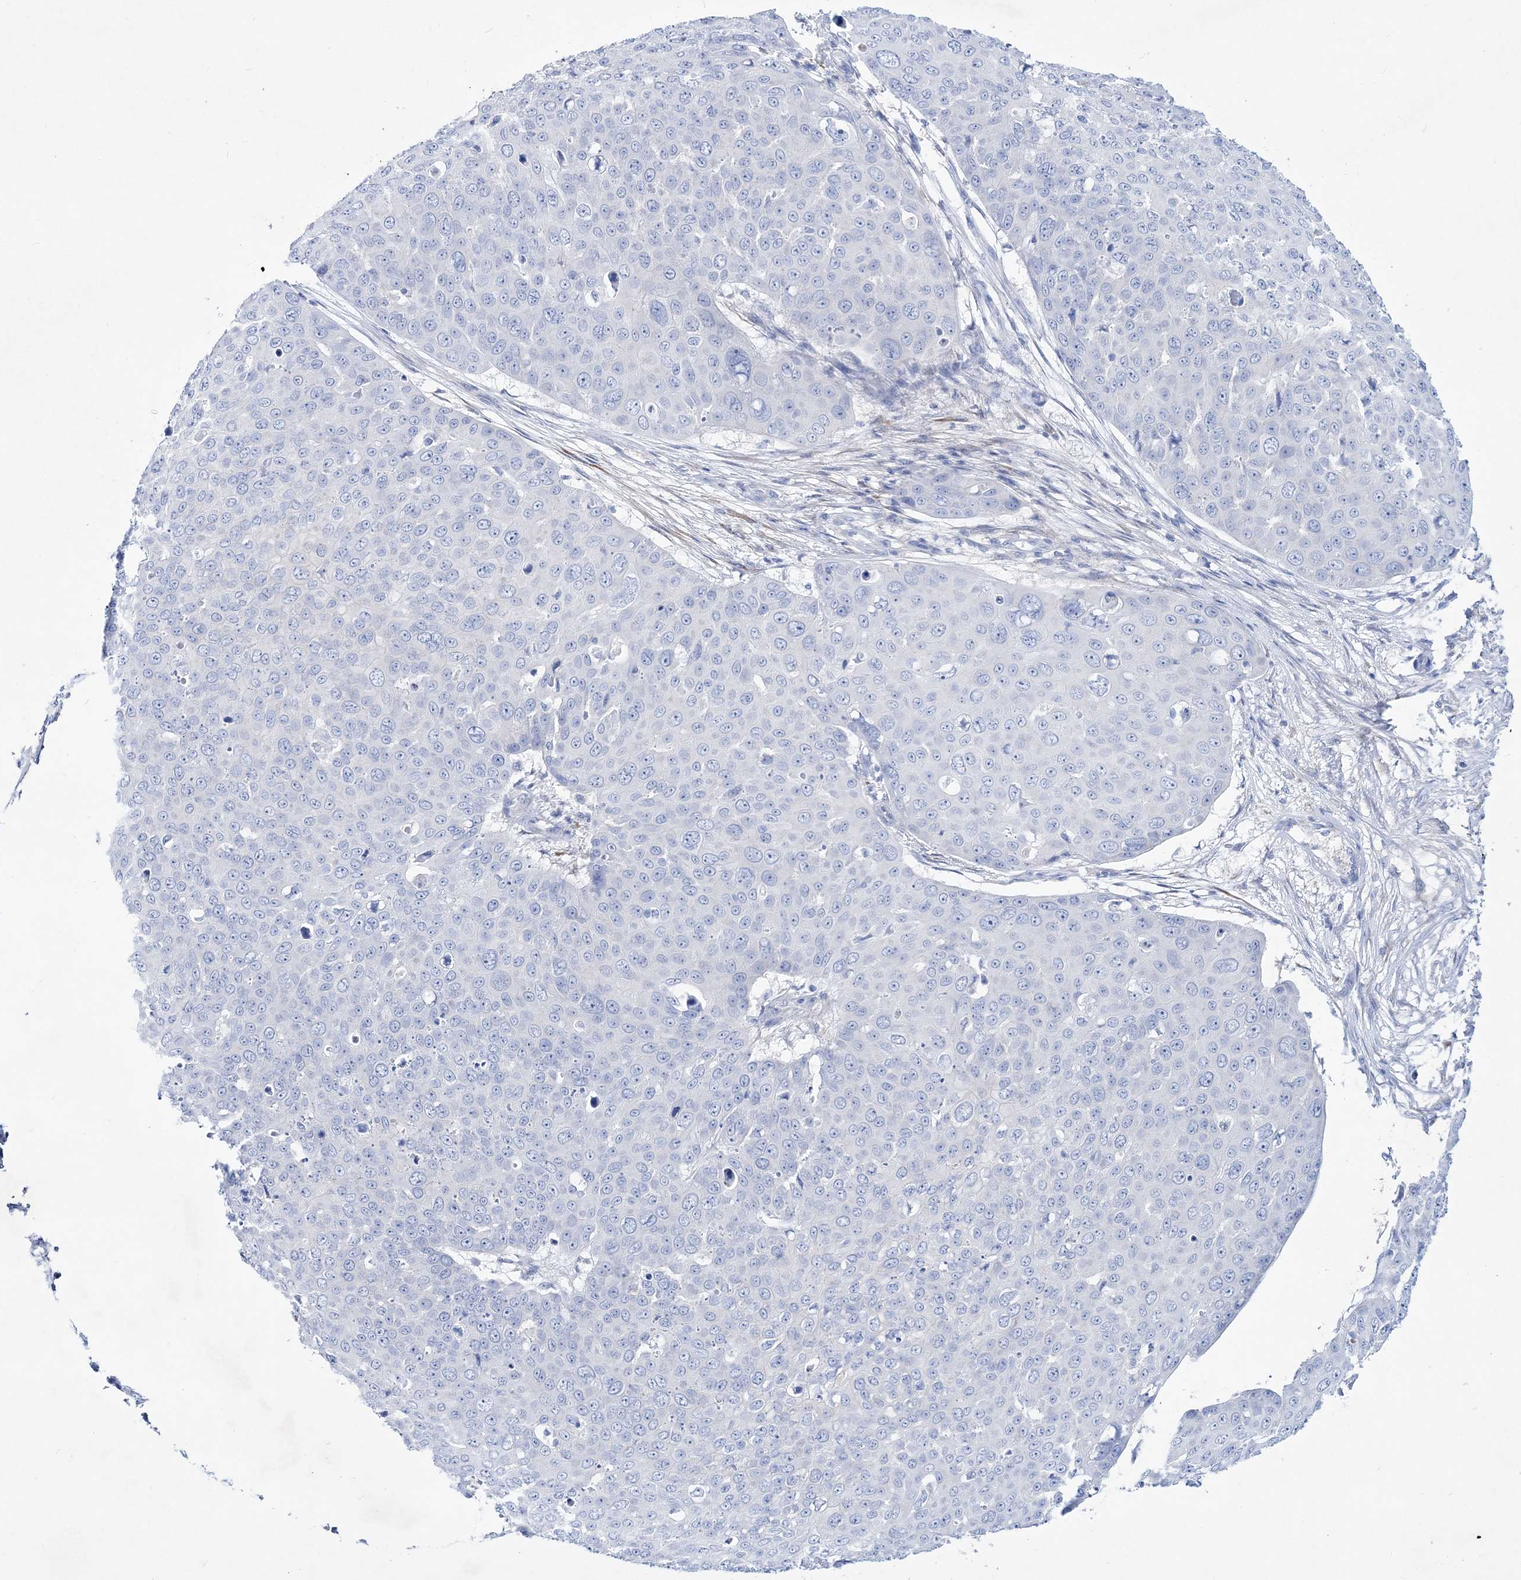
{"staining": {"intensity": "negative", "quantity": "none", "location": "none"}, "tissue": "skin cancer", "cell_type": "Tumor cells", "image_type": "cancer", "snomed": [{"axis": "morphology", "description": "Squamous cell carcinoma, NOS"}, {"axis": "topography", "description": "Skin"}], "caption": "Immunohistochemical staining of skin cancer demonstrates no significant staining in tumor cells. Nuclei are stained in blue.", "gene": "SPINK7", "patient": {"sex": "male", "age": 71}}